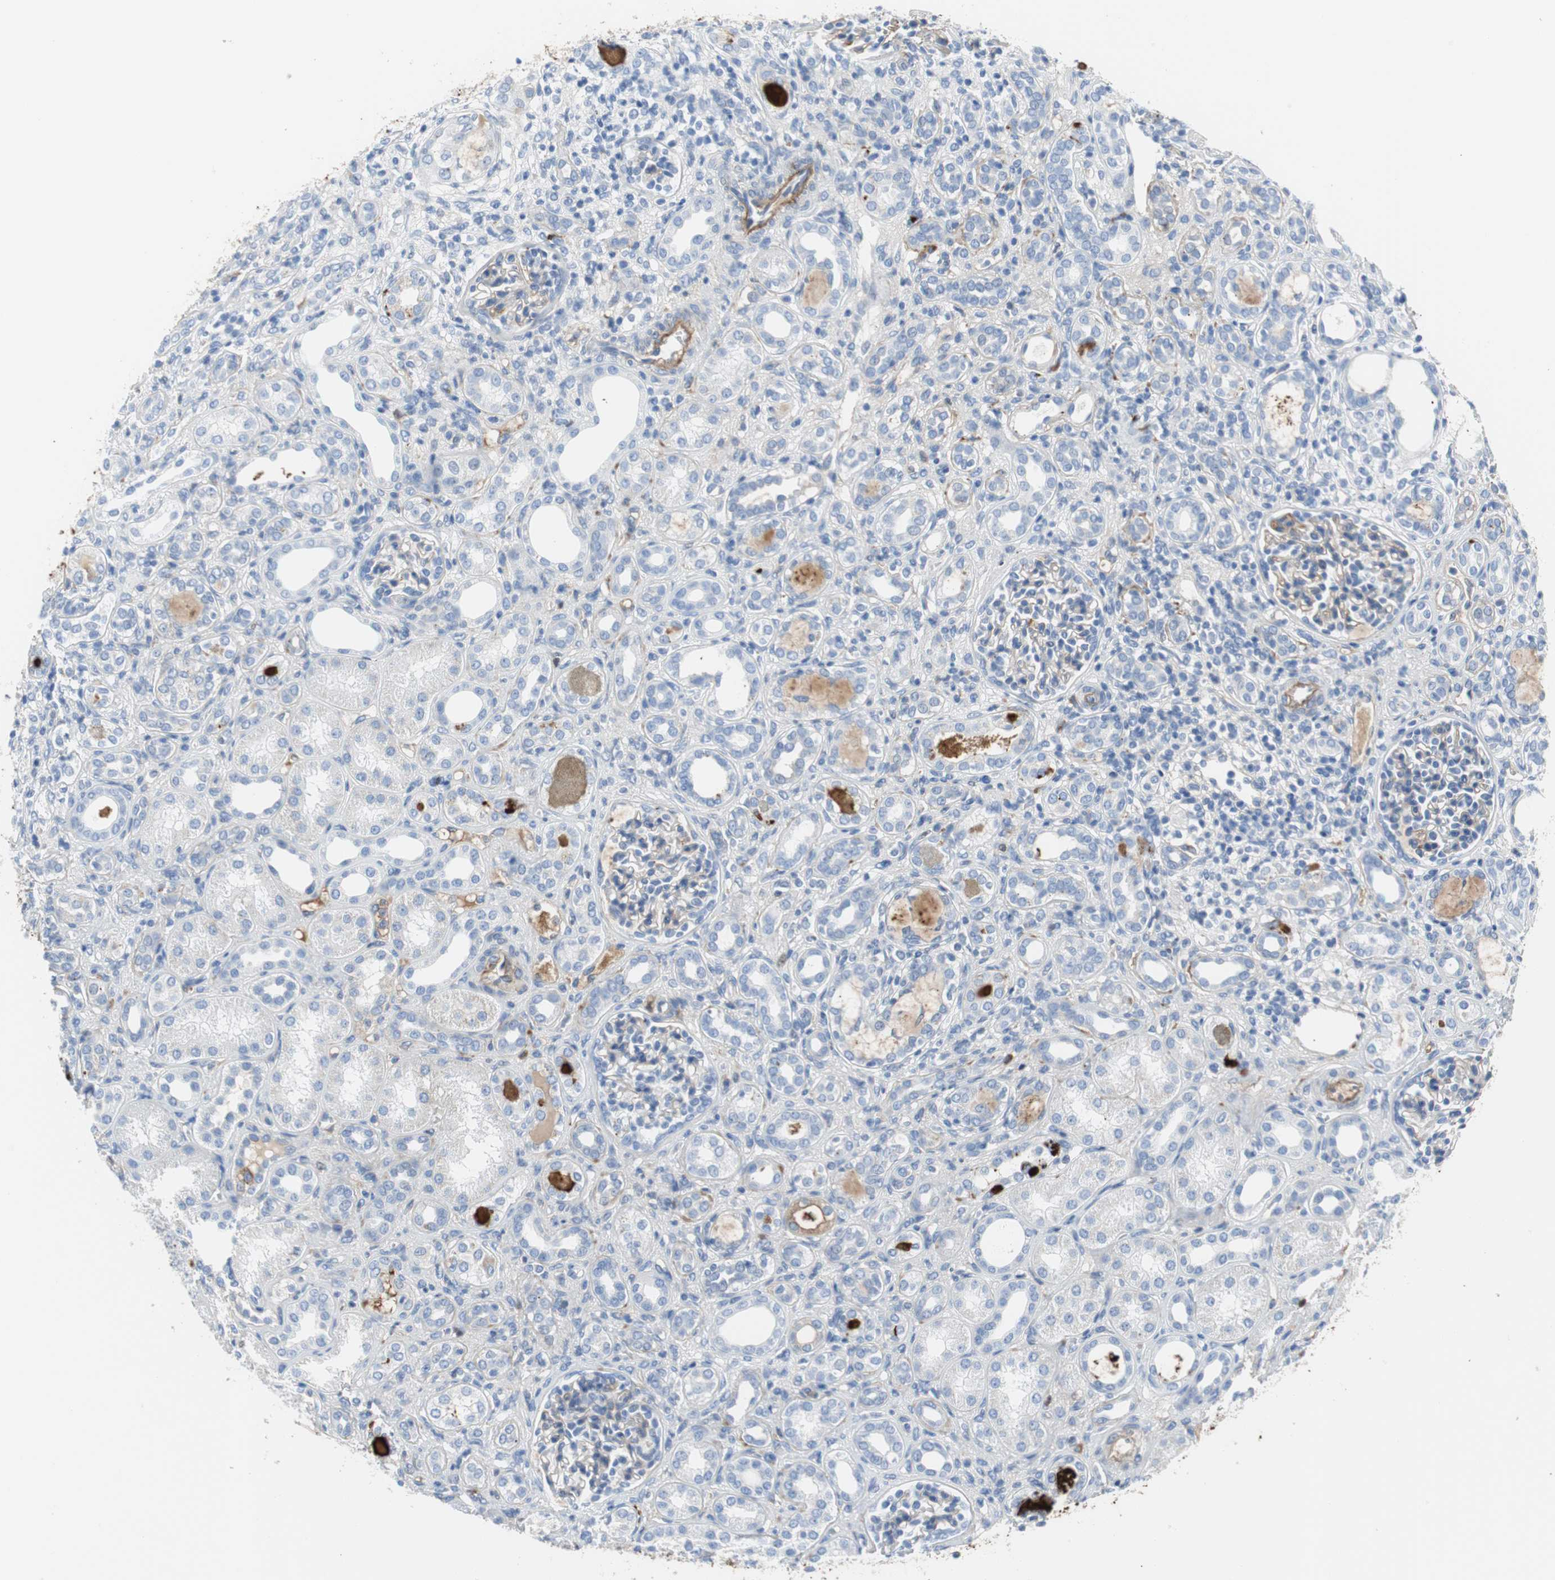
{"staining": {"intensity": "moderate", "quantity": "25%-75%", "location": "cytoplasmic/membranous"}, "tissue": "kidney", "cell_type": "Cells in glomeruli", "image_type": "normal", "snomed": [{"axis": "morphology", "description": "Normal tissue, NOS"}, {"axis": "topography", "description": "Kidney"}], "caption": "Moderate cytoplasmic/membranous protein positivity is present in about 25%-75% of cells in glomeruli in kidney.", "gene": "APCS", "patient": {"sex": "male", "age": 7}}